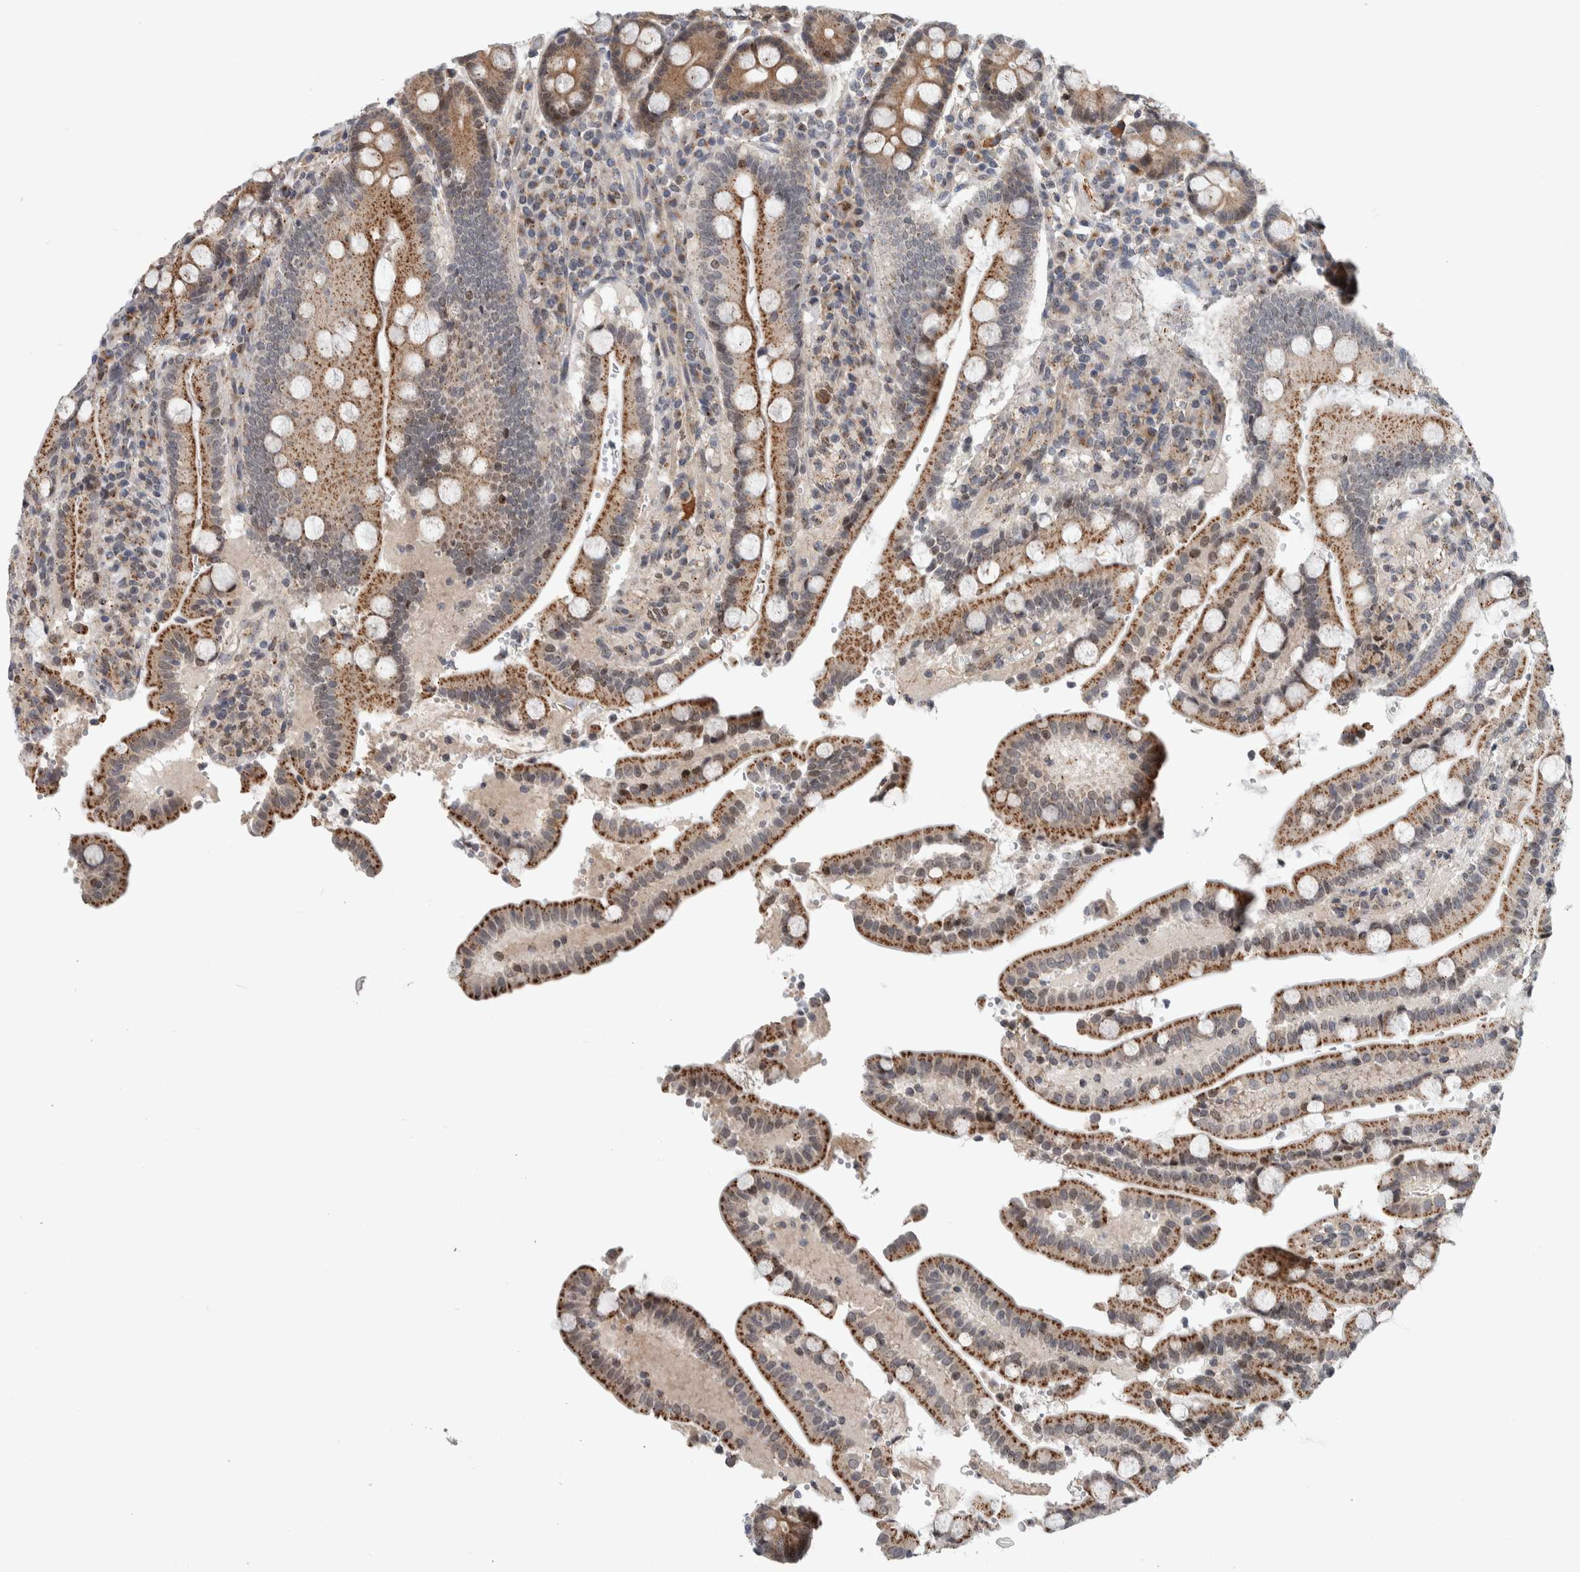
{"staining": {"intensity": "moderate", "quantity": ">75%", "location": "cytoplasmic/membranous"}, "tissue": "duodenum", "cell_type": "Glandular cells", "image_type": "normal", "snomed": [{"axis": "morphology", "description": "Normal tissue, NOS"}, {"axis": "topography", "description": "Small intestine, NOS"}], "caption": "A histopathology image showing moderate cytoplasmic/membranous expression in about >75% of glandular cells in unremarkable duodenum, as visualized by brown immunohistochemical staining.", "gene": "MSL1", "patient": {"sex": "female", "age": 71}}